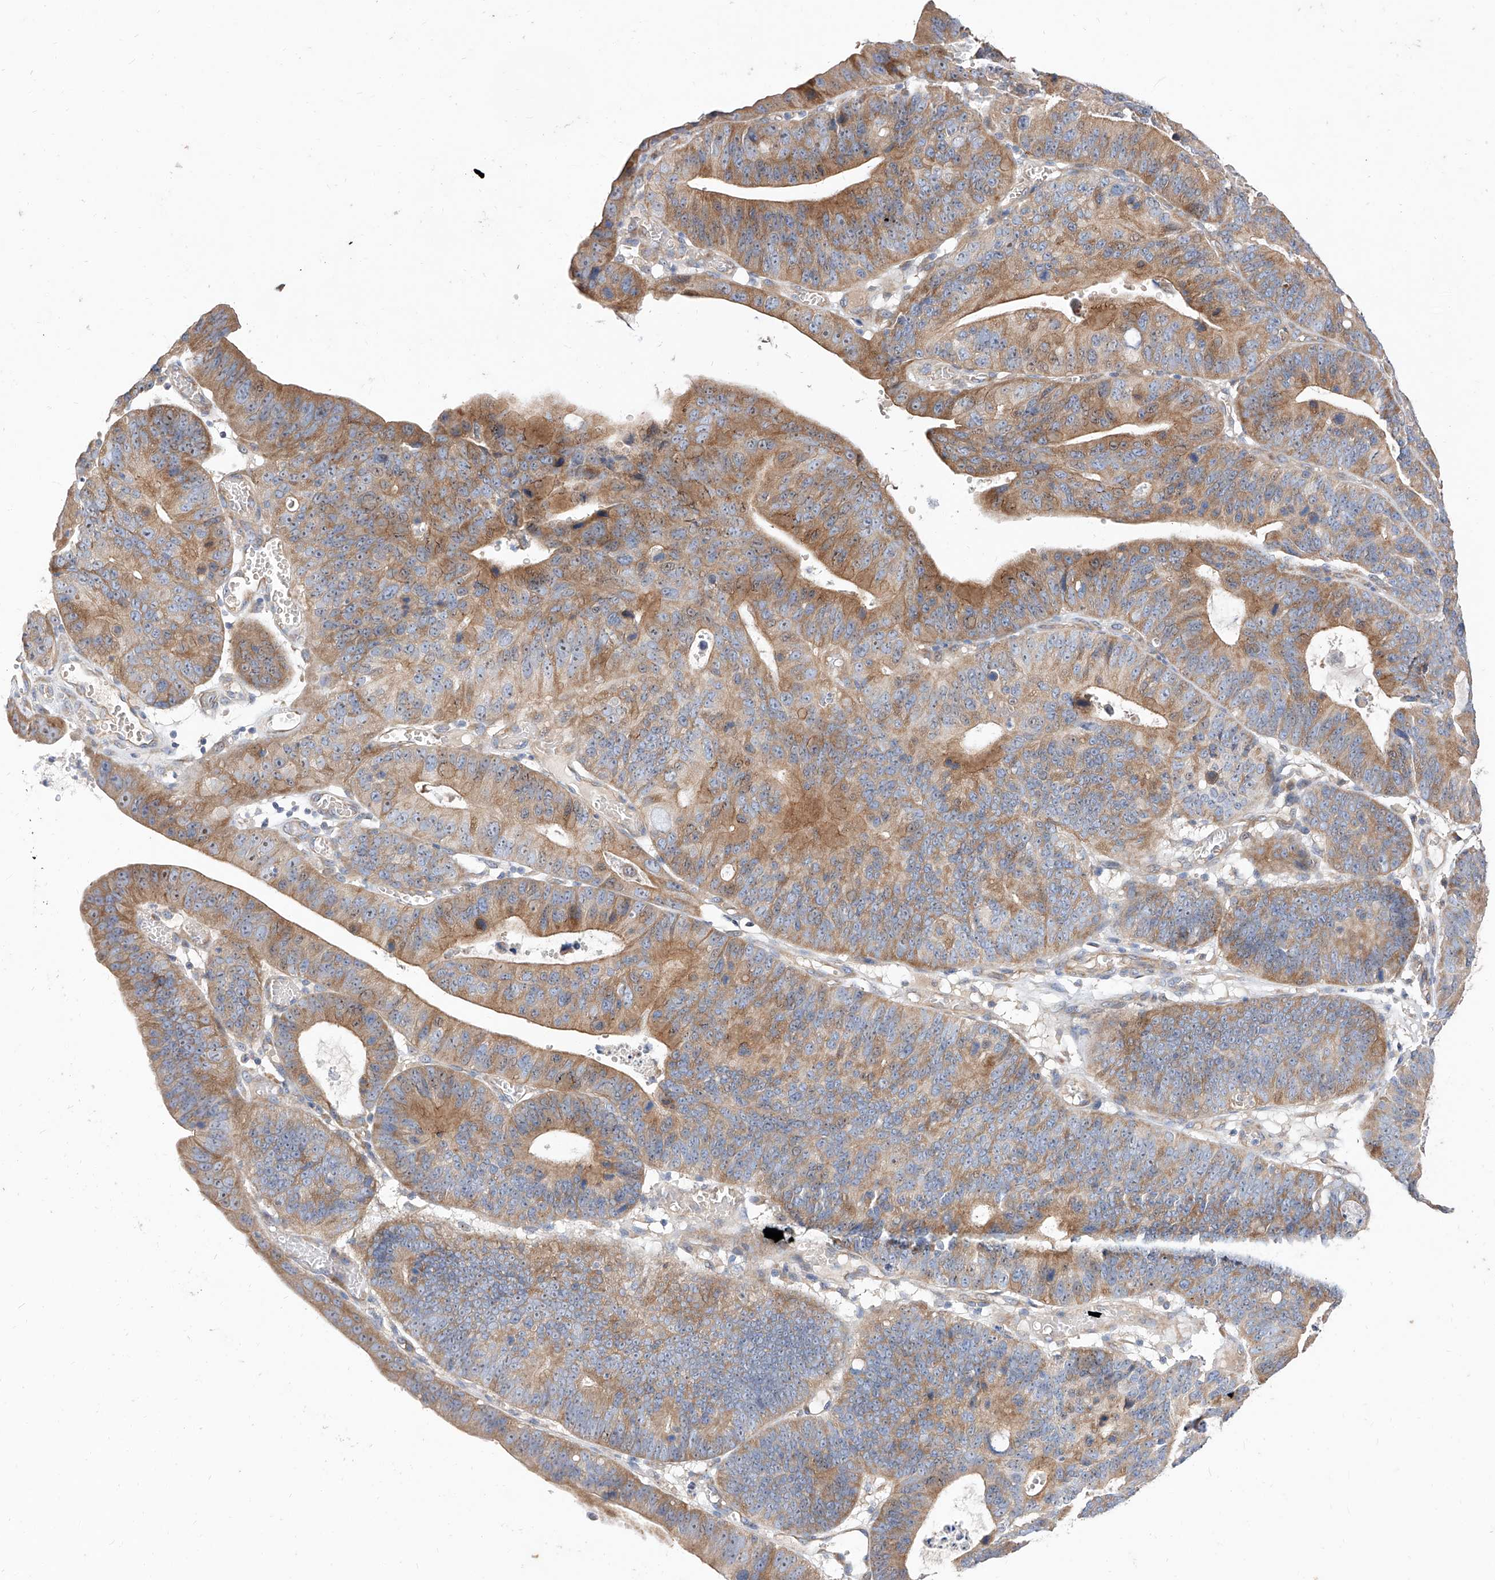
{"staining": {"intensity": "moderate", "quantity": ">75%", "location": "cytoplasmic/membranous"}, "tissue": "stomach cancer", "cell_type": "Tumor cells", "image_type": "cancer", "snomed": [{"axis": "morphology", "description": "Adenocarcinoma, NOS"}, {"axis": "topography", "description": "Stomach"}], "caption": "Protein staining demonstrates moderate cytoplasmic/membranous expression in about >75% of tumor cells in stomach cancer.", "gene": "DIRAS3", "patient": {"sex": "male", "age": 59}}